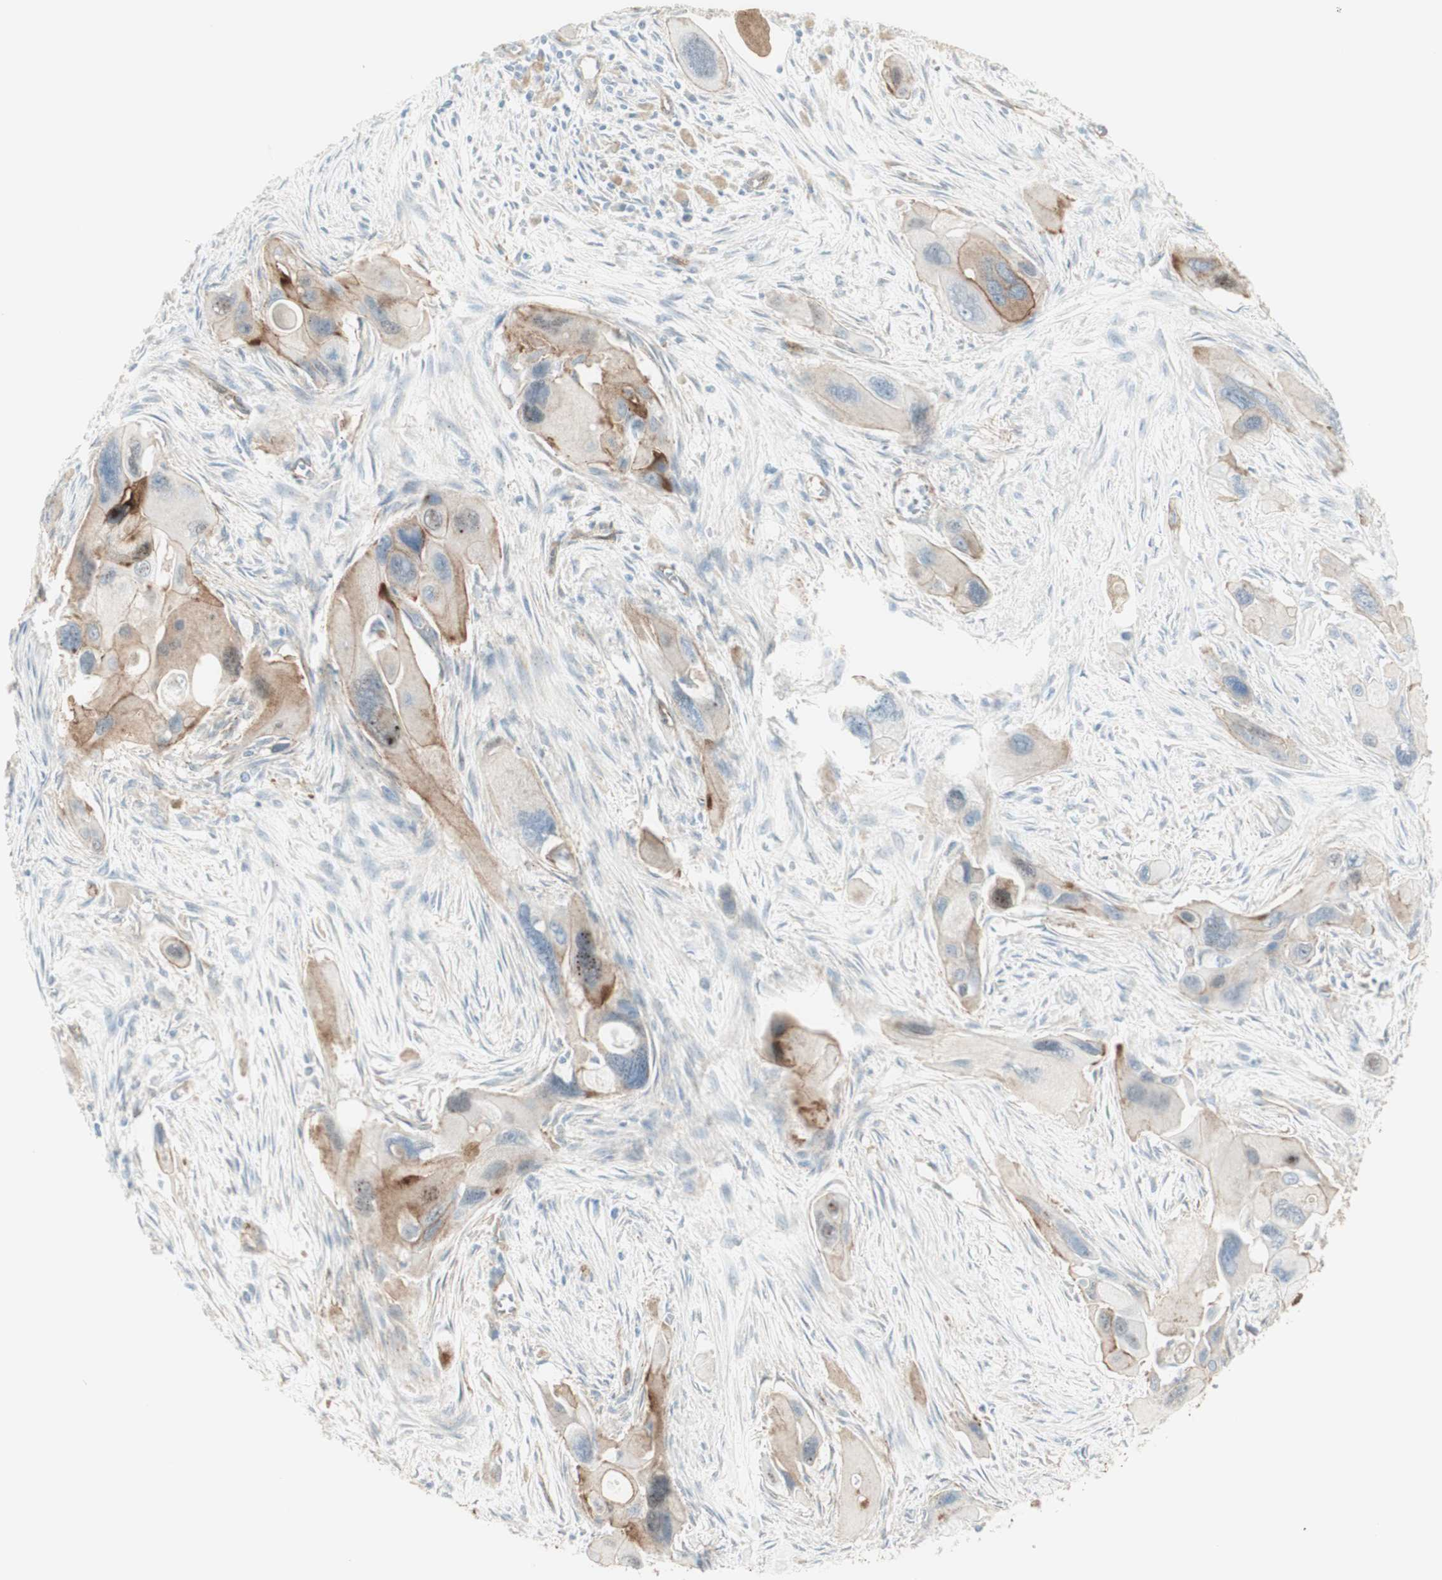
{"staining": {"intensity": "moderate", "quantity": "<25%", "location": "cytoplasmic/membranous"}, "tissue": "pancreatic cancer", "cell_type": "Tumor cells", "image_type": "cancer", "snomed": [{"axis": "morphology", "description": "Adenocarcinoma, NOS"}, {"axis": "topography", "description": "Pancreas"}], "caption": "DAB (3,3'-diaminobenzidine) immunohistochemical staining of human pancreatic cancer displays moderate cytoplasmic/membranous protein positivity in approximately <25% of tumor cells.", "gene": "MYO6", "patient": {"sex": "male", "age": 73}}